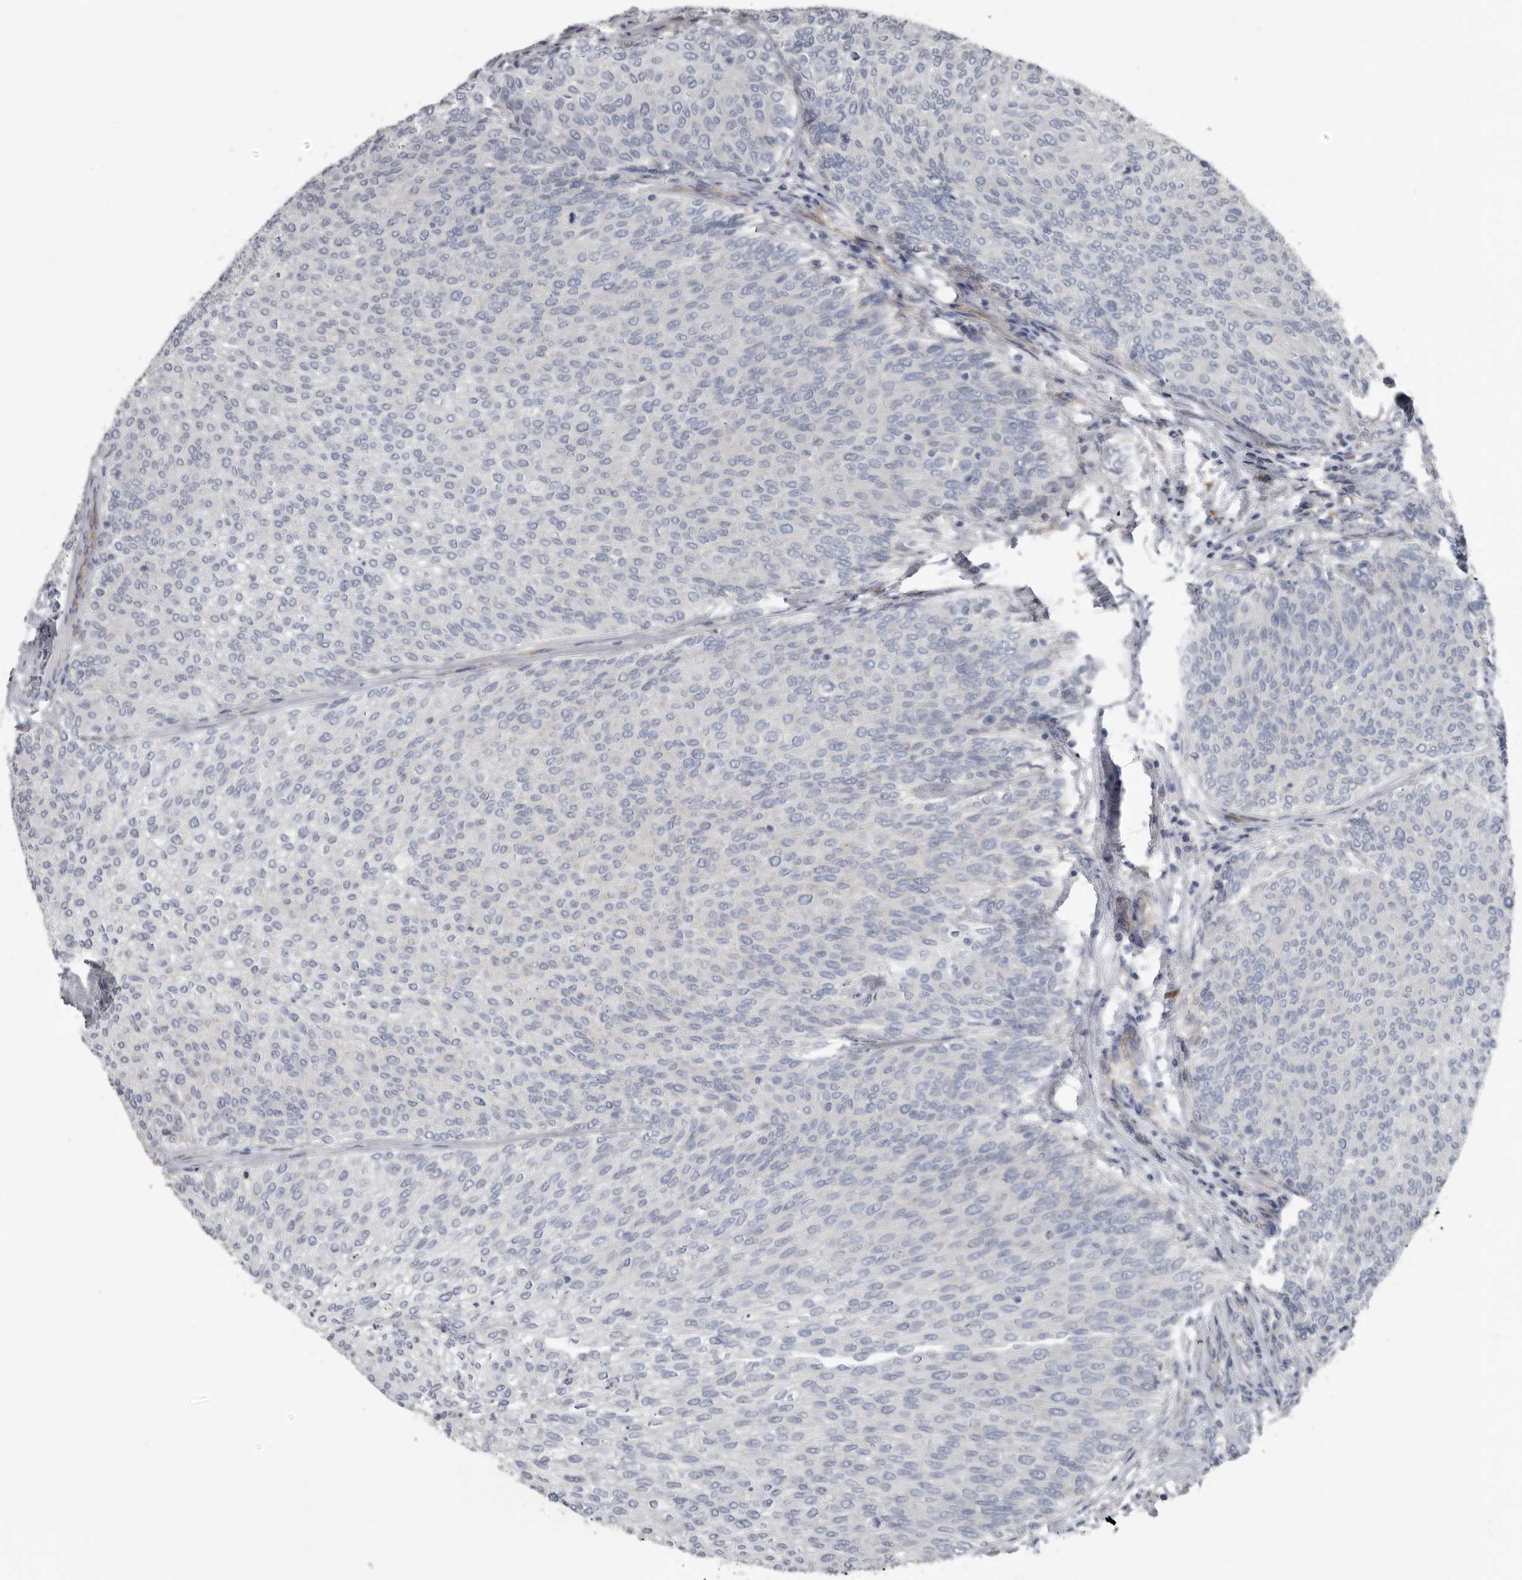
{"staining": {"intensity": "negative", "quantity": "none", "location": "none"}, "tissue": "urothelial cancer", "cell_type": "Tumor cells", "image_type": "cancer", "snomed": [{"axis": "morphology", "description": "Urothelial carcinoma, Low grade"}, {"axis": "topography", "description": "Urinary bladder"}], "caption": "Immunohistochemistry (IHC) histopathology image of urothelial carcinoma (low-grade) stained for a protein (brown), which shows no positivity in tumor cells.", "gene": "ZNF114", "patient": {"sex": "female", "age": 79}}